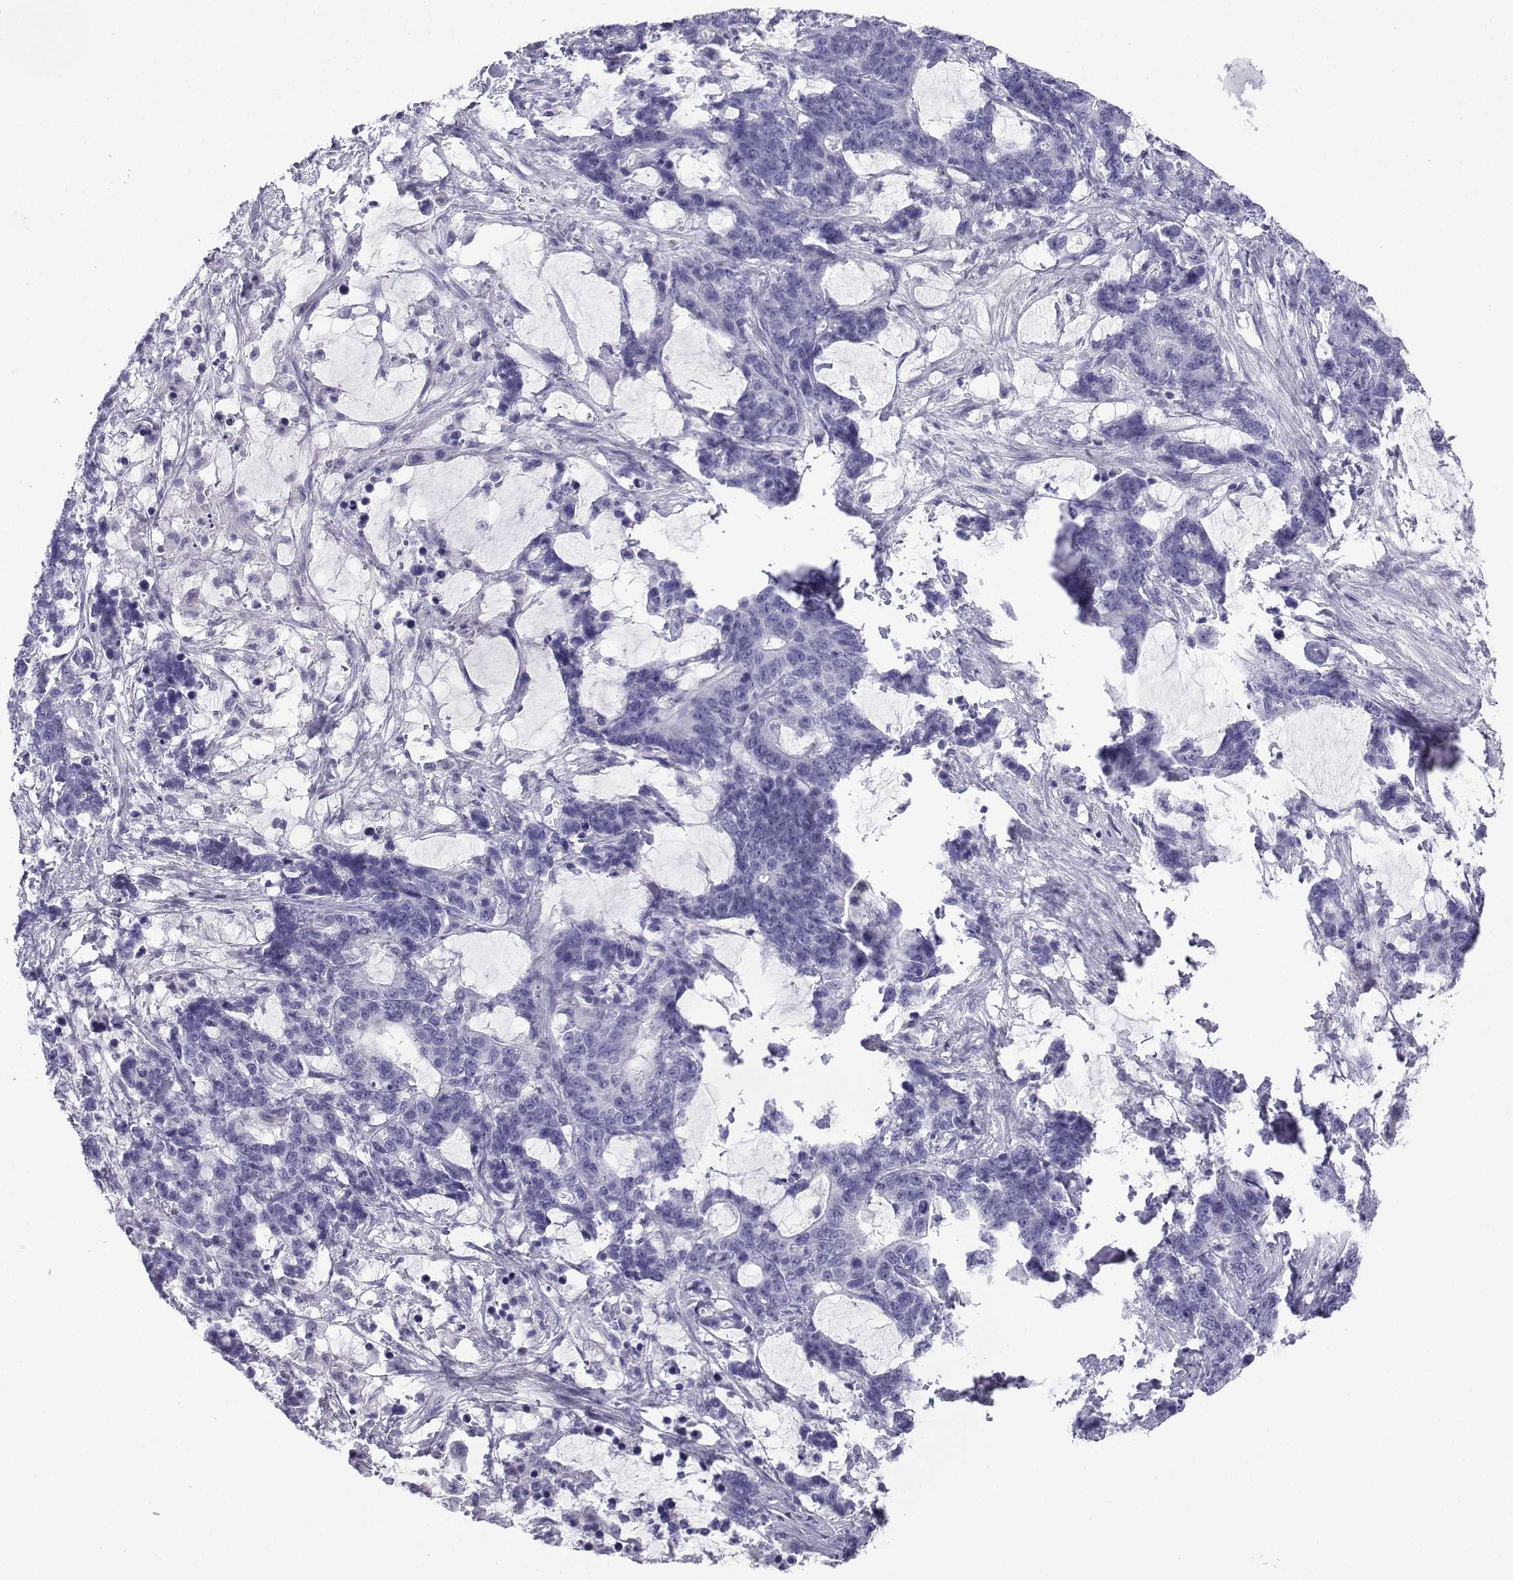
{"staining": {"intensity": "negative", "quantity": "none", "location": "none"}, "tissue": "stomach cancer", "cell_type": "Tumor cells", "image_type": "cancer", "snomed": [{"axis": "morphology", "description": "Normal tissue, NOS"}, {"axis": "morphology", "description": "Adenocarcinoma, NOS"}, {"axis": "topography", "description": "Stomach"}], "caption": "This is an immunohistochemistry micrograph of stomach cancer (adenocarcinoma). There is no positivity in tumor cells.", "gene": "TRIM46", "patient": {"sex": "female", "age": 64}}